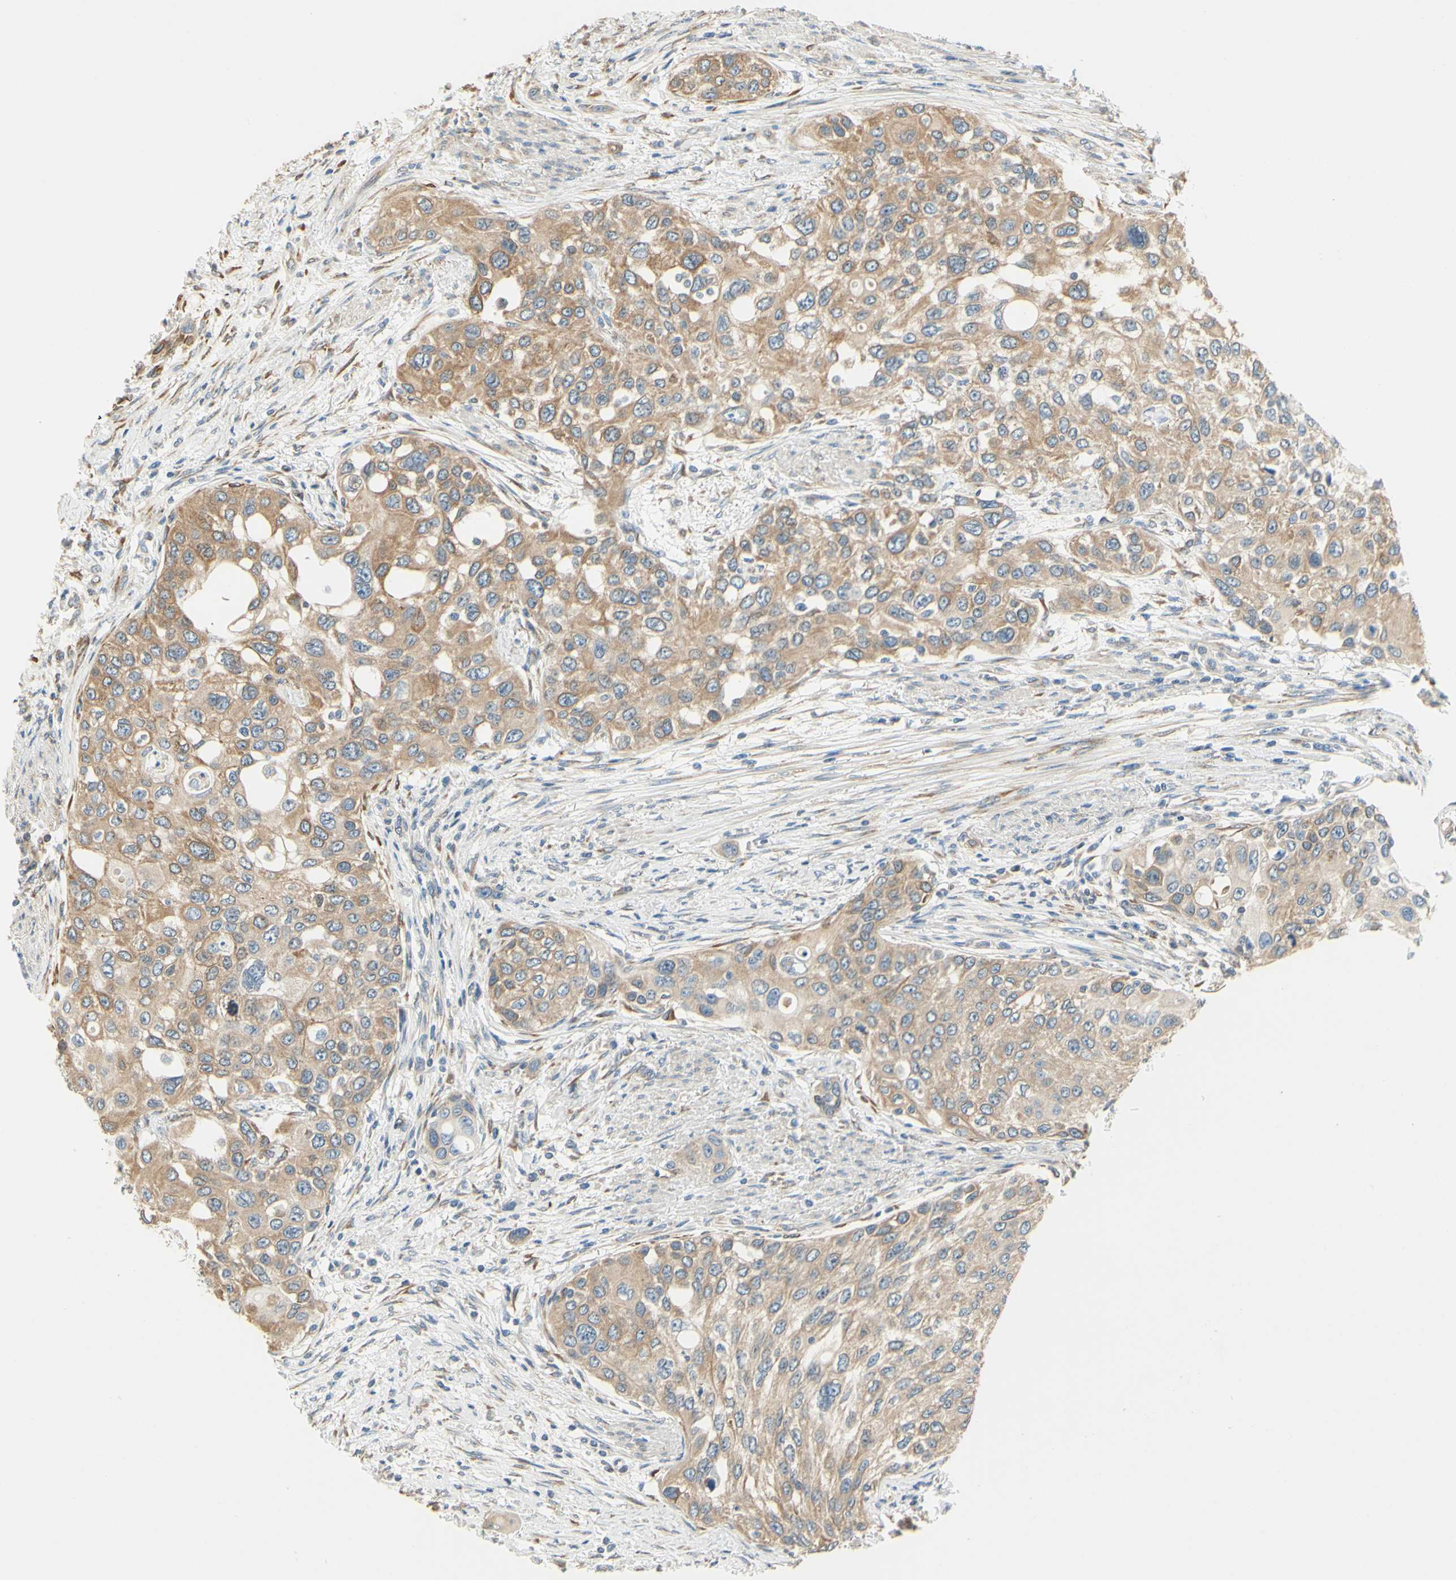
{"staining": {"intensity": "moderate", "quantity": ">75%", "location": "cytoplasmic/membranous"}, "tissue": "urothelial cancer", "cell_type": "Tumor cells", "image_type": "cancer", "snomed": [{"axis": "morphology", "description": "Urothelial carcinoma, High grade"}, {"axis": "topography", "description": "Urinary bladder"}], "caption": "A high-resolution photomicrograph shows IHC staining of urothelial carcinoma (high-grade), which demonstrates moderate cytoplasmic/membranous expression in approximately >75% of tumor cells.", "gene": "IGDCC4", "patient": {"sex": "female", "age": 56}}